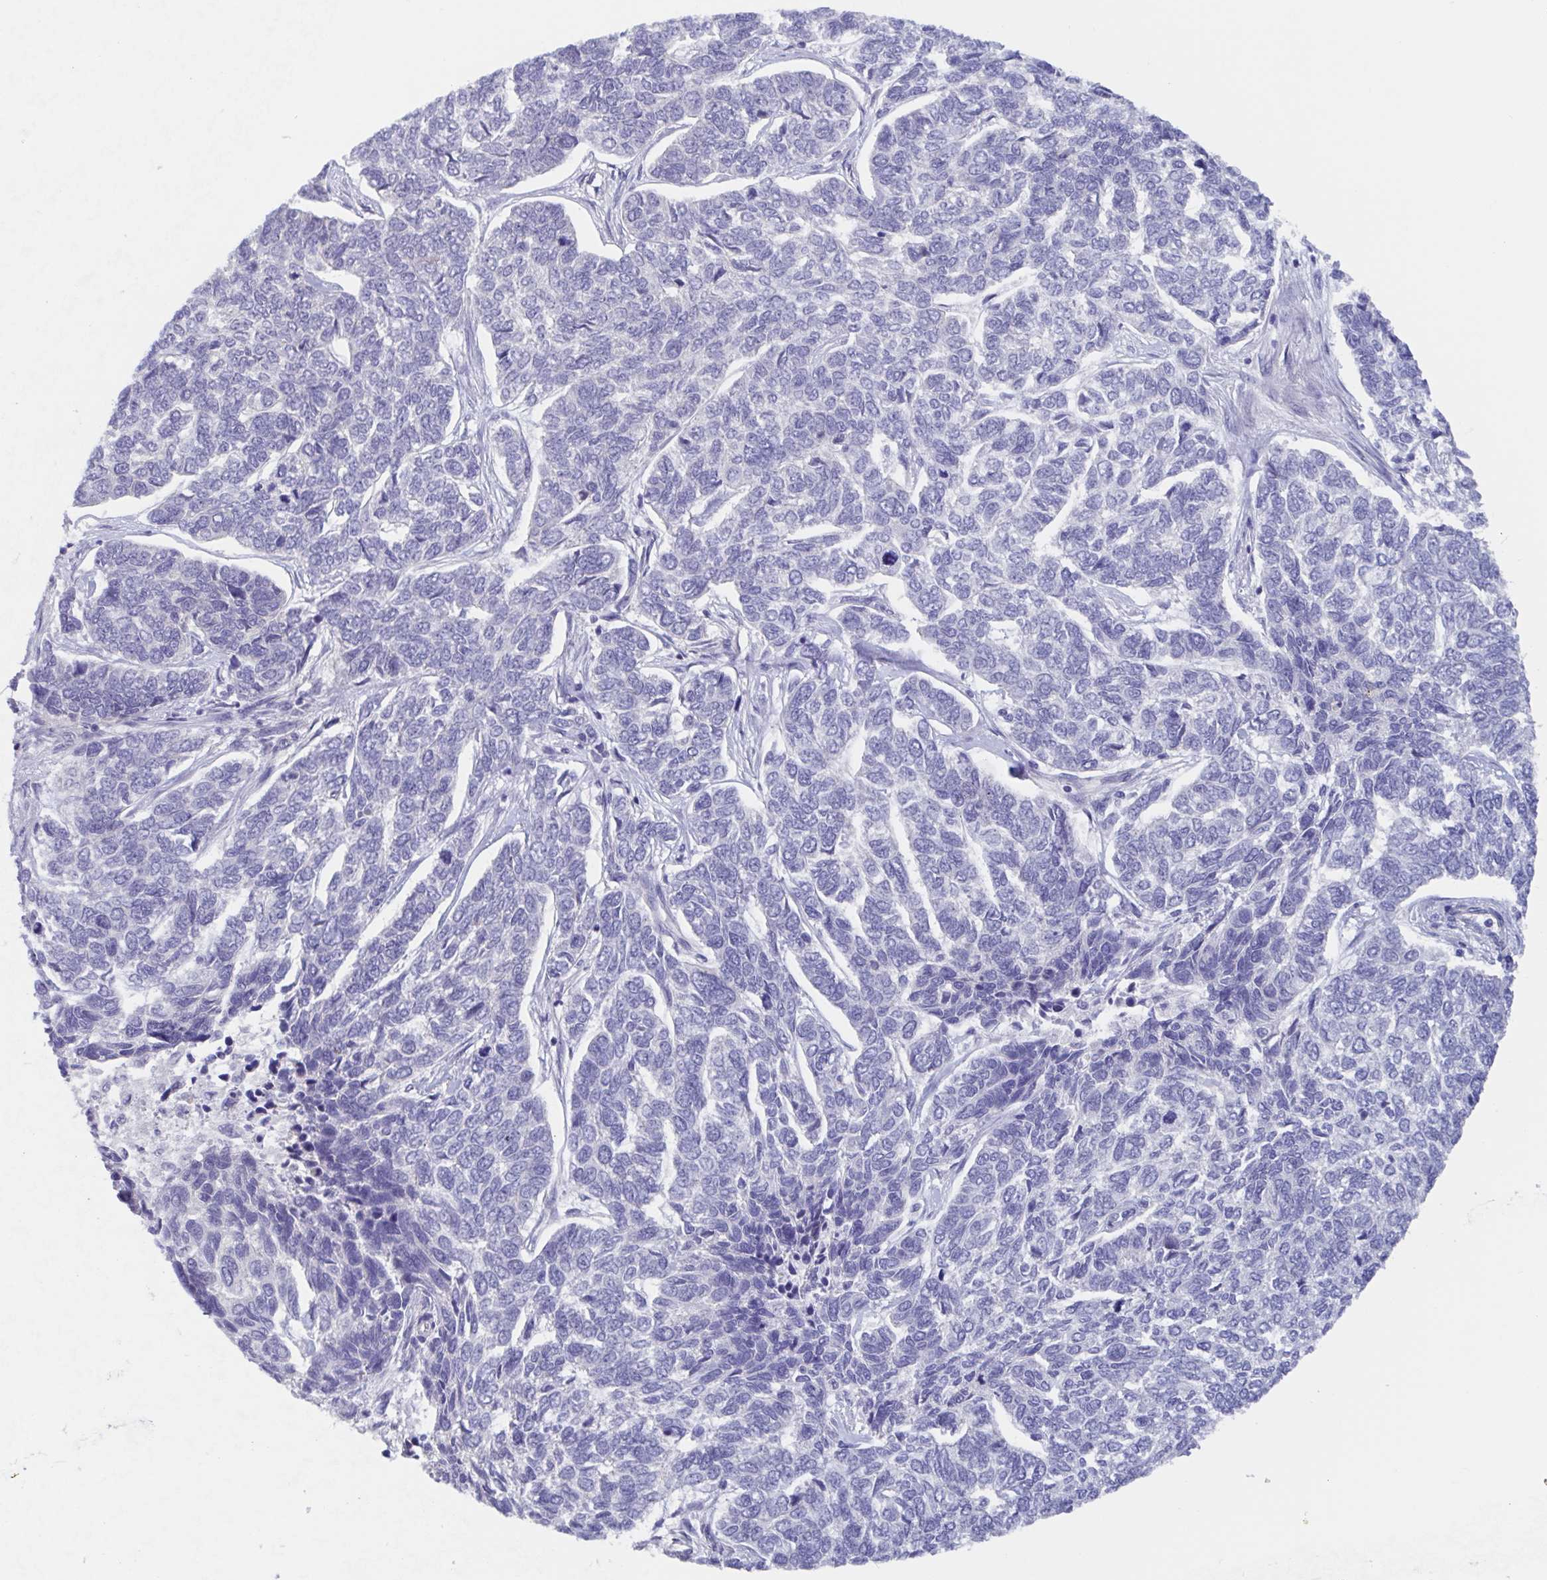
{"staining": {"intensity": "negative", "quantity": "none", "location": "none"}, "tissue": "skin cancer", "cell_type": "Tumor cells", "image_type": "cancer", "snomed": [{"axis": "morphology", "description": "Basal cell carcinoma"}, {"axis": "topography", "description": "Skin"}], "caption": "The micrograph displays no staining of tumor cells in skin basal cell carcinoma.", "gene": "TEX12", "patient": {"sex": "female", "age": 65}}